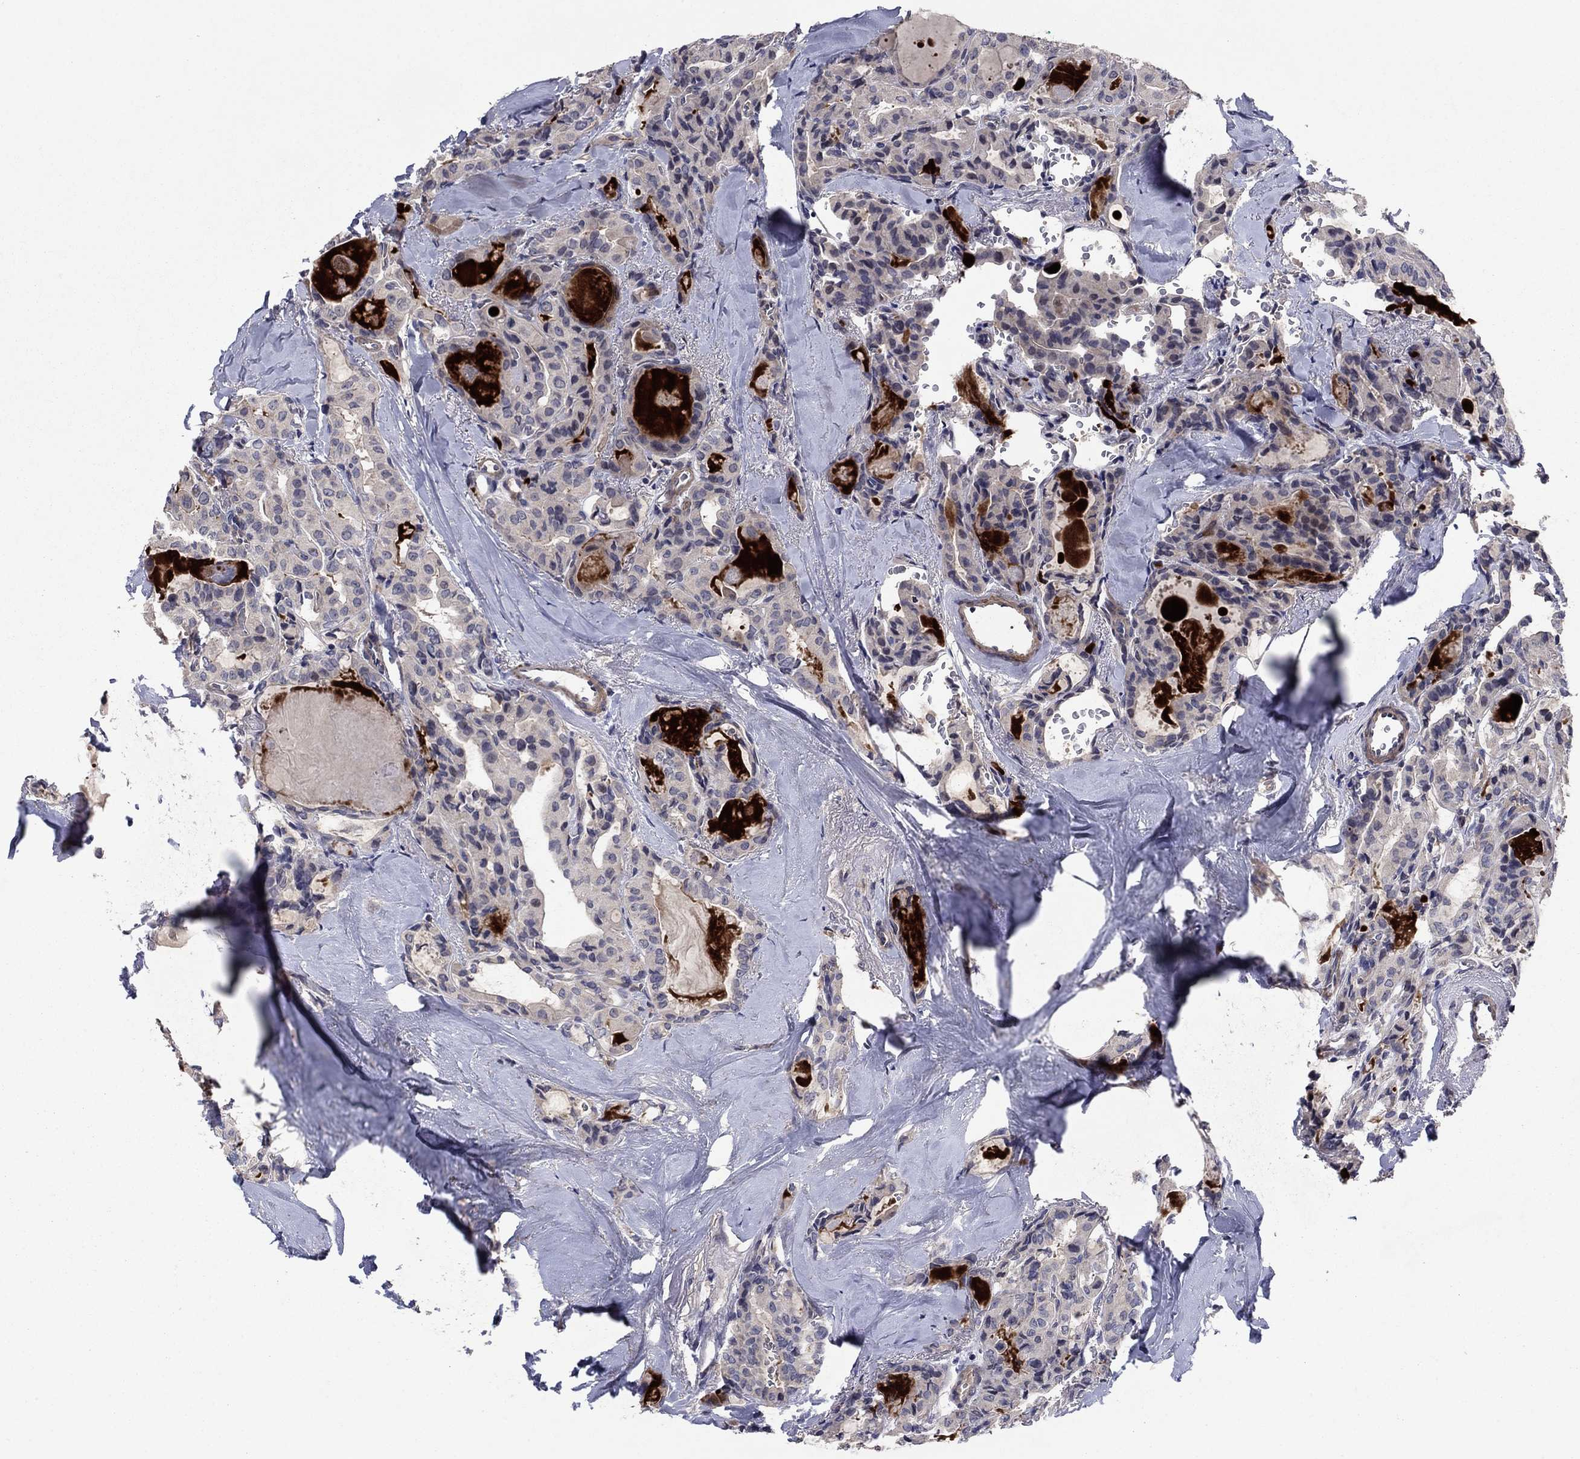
{"staining": {"intensity": "negative", "quantity": "none", "location": "none"}, "tissue": "thyroid cancer", "cell_type": "Tumor cells", "image_type": "cancer", "snomed": [{"axis": "morphology", "description": "Papillary adenocarcinoma, NOS"}, {"axis": "topography", "description": "Thyroid gland"}], "caption": "Immunohistochemistry histopathology image of thyroid papillary adenocarcinoma stained for a protein (brown), which displays no staining in tumor cells.", "gene": "MSRB1", "patient": {"sex": "female", "age": 41}}